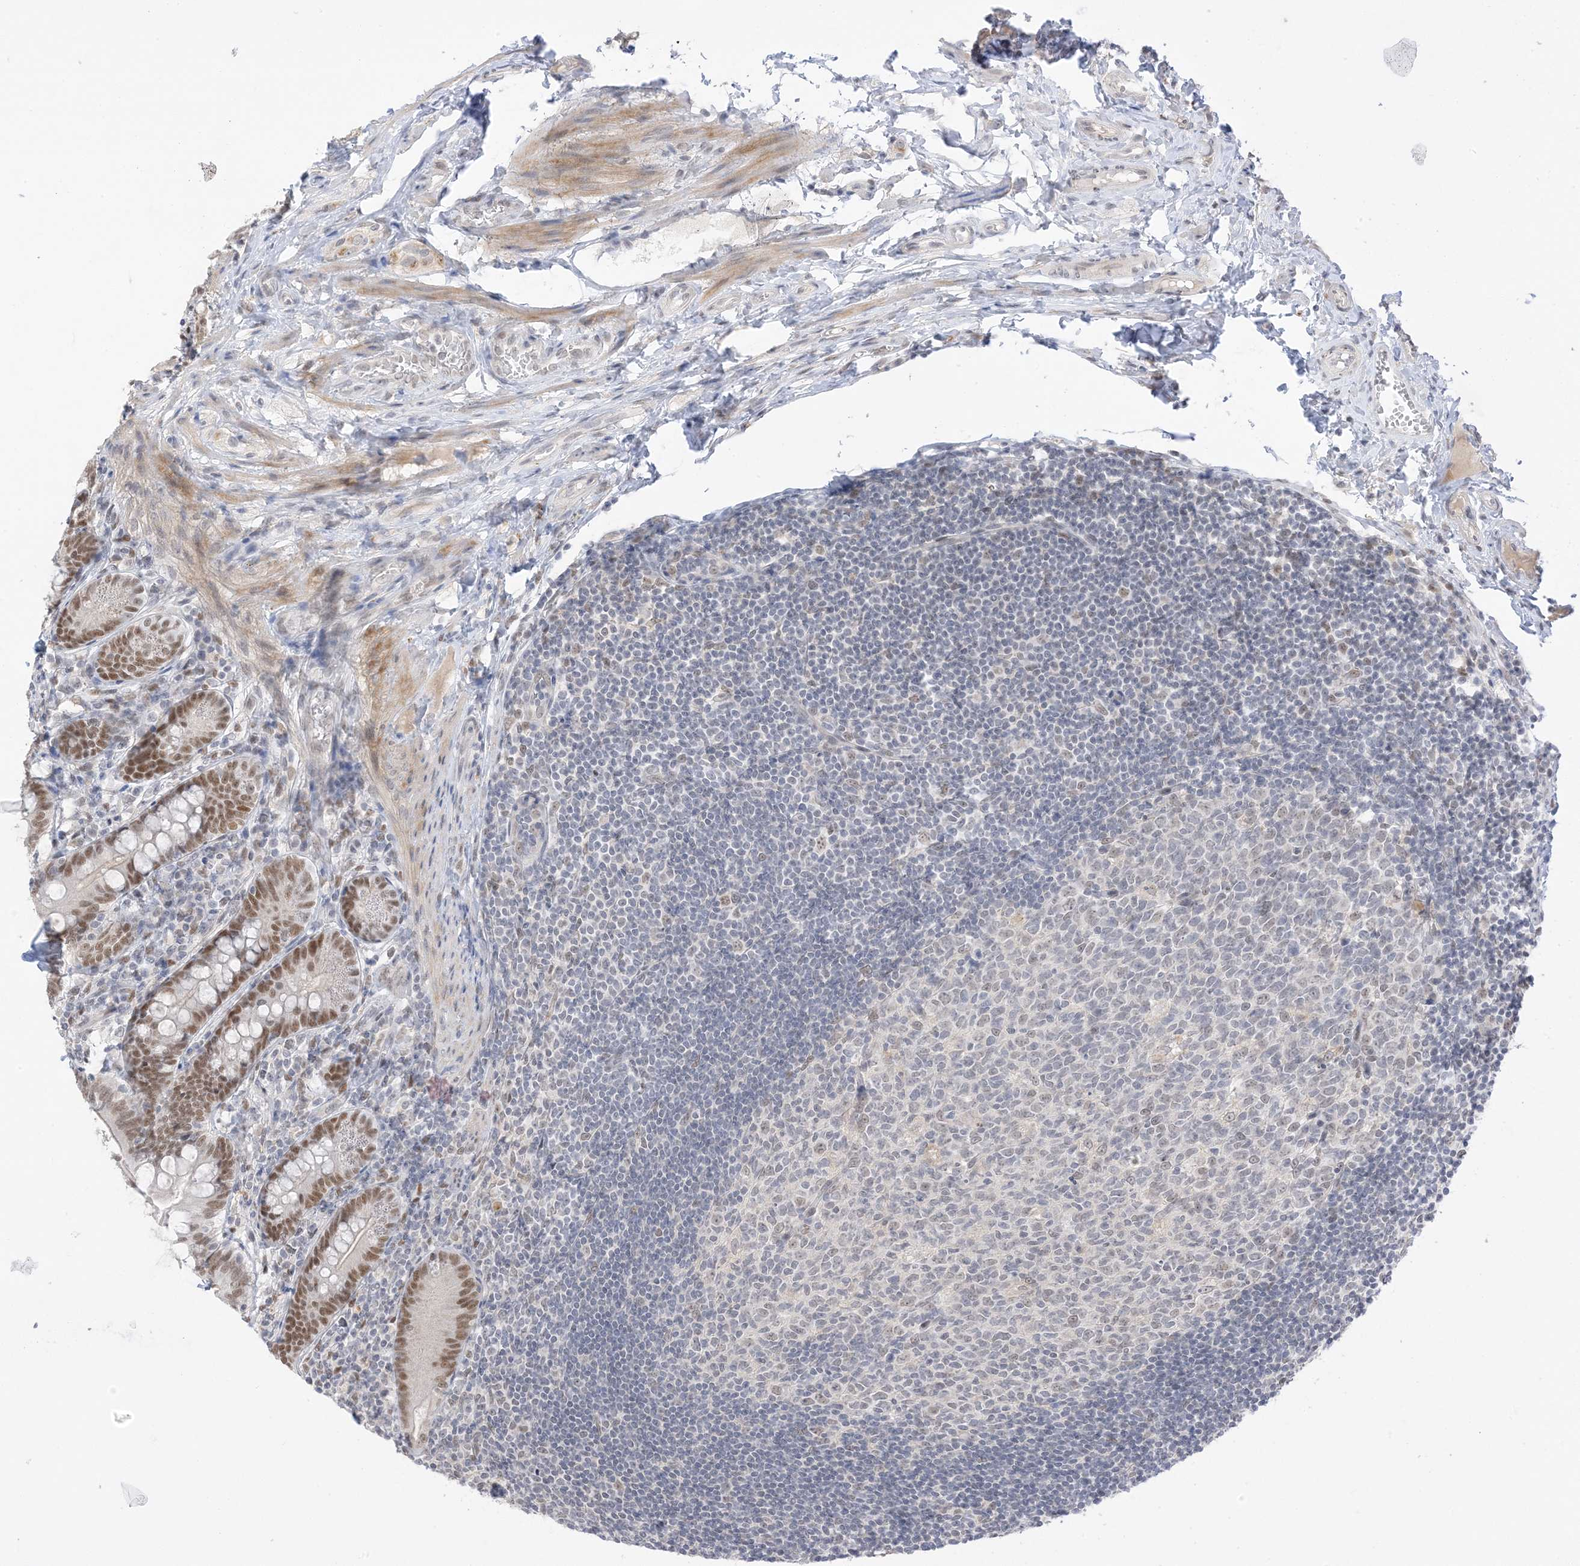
{"staining": {"intensity": "moderate", "quantity": "25%-75%", "location": "nuclear"}, "tissue": "small intestine", "cell_type": "Glandular cells", "image_type": "normal", "snomed": [{"axis": "morphology", "description": "Normal tissue, NOS"}, {"axis": "topography", "description": "Small intestine"}], "caption": "Moderate nuclear protein staining is identified in about 25%-75% of glandular cells in small intestine. Nuclei are stained in blue.", "gene": "MSL3", "patient": {"sex": "male", "age": 7}}